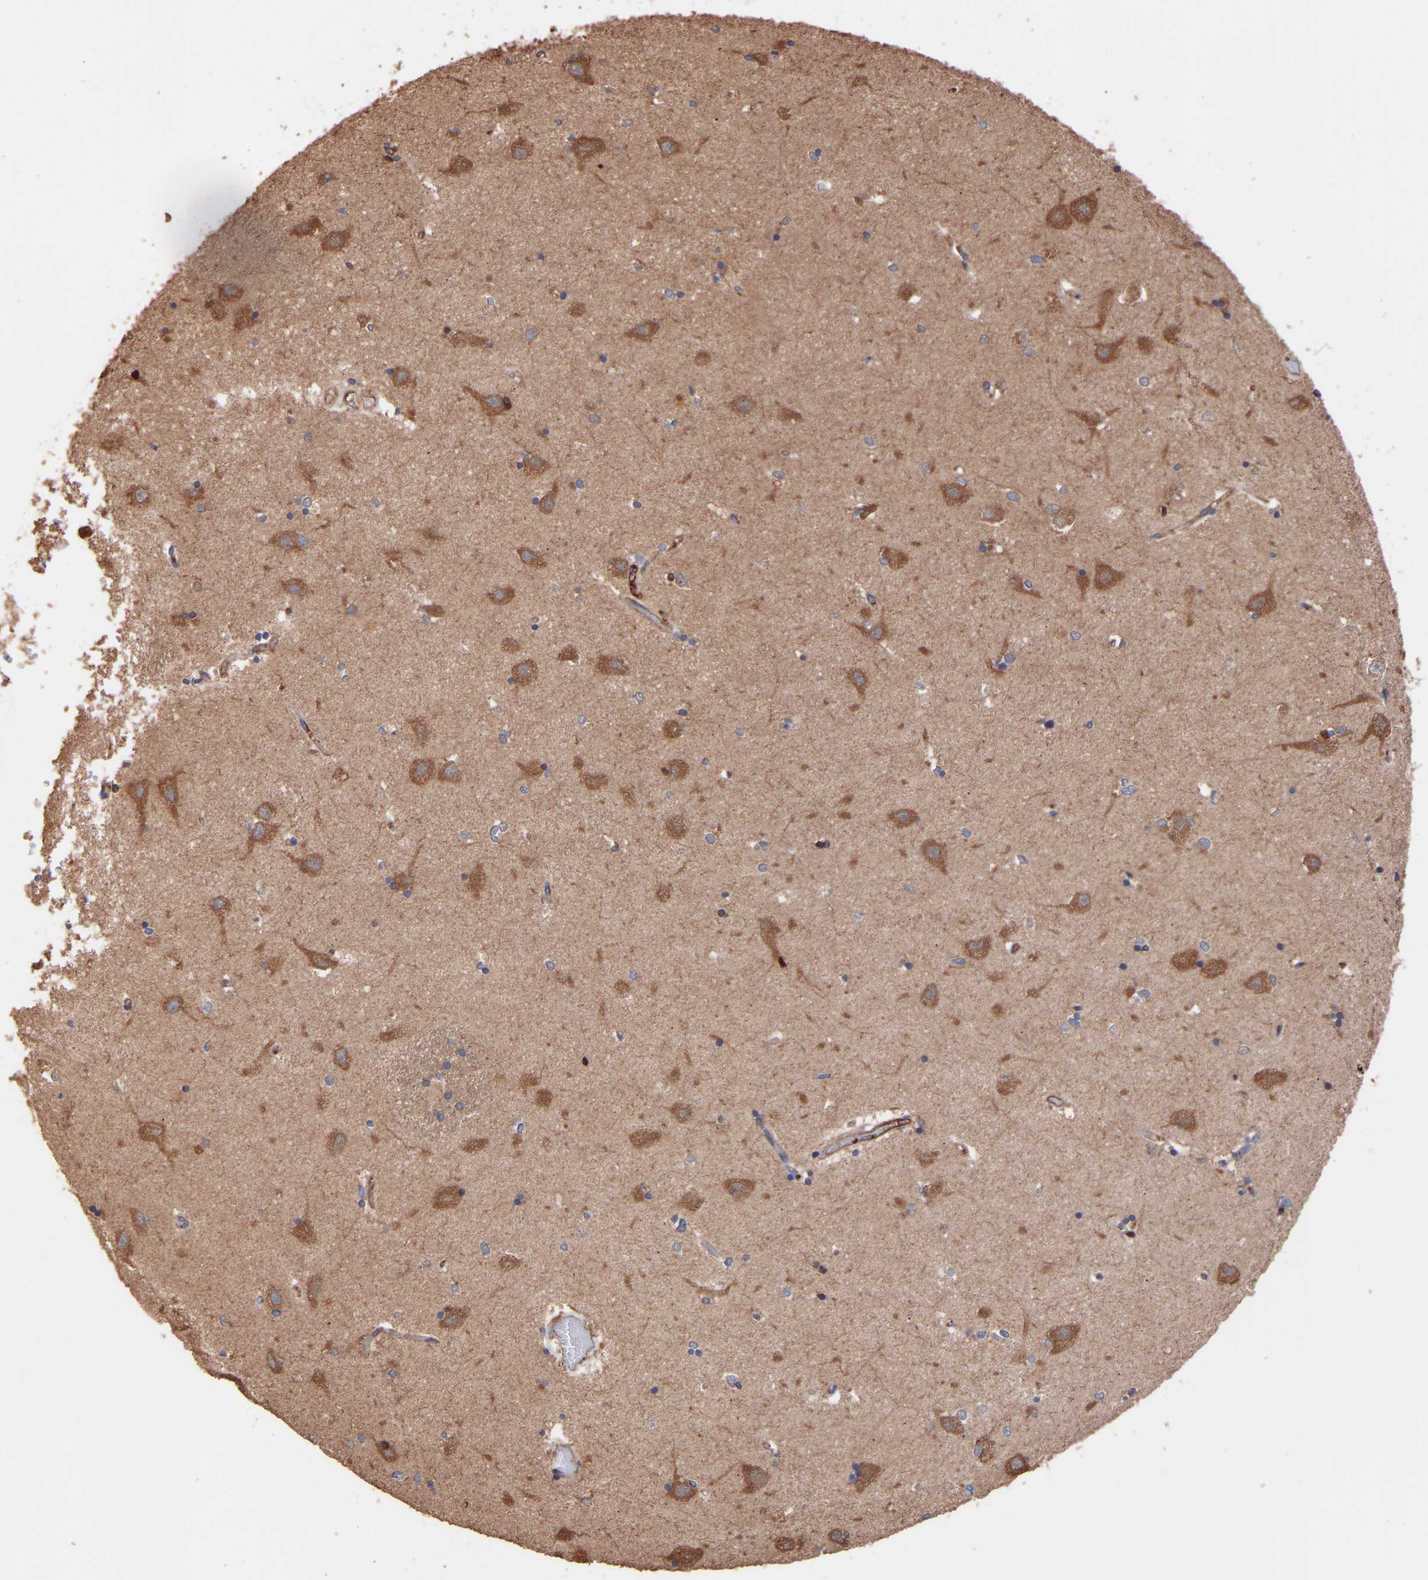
{"staining": {"intensity": "weak", "quantity": "<25%", "location": "cytoplasmic/membranous"}, "tissue": "hippocampus", "cell_type": "Glial cells", "image_type": "normal", "snomed": [{"axis": "morphology", "description": "Normal tissue, NOS"}, {"axis": "topography", "description": "Hippocampus"}], "caption": "A histopathology image of hippocampus stained for a protein displays no brown staining in glial cells. (Brightfield microscopy of DAB IHC at high magnification).", "gene": "TMEM268", "patient": {"sex": "male", "age": 45}}